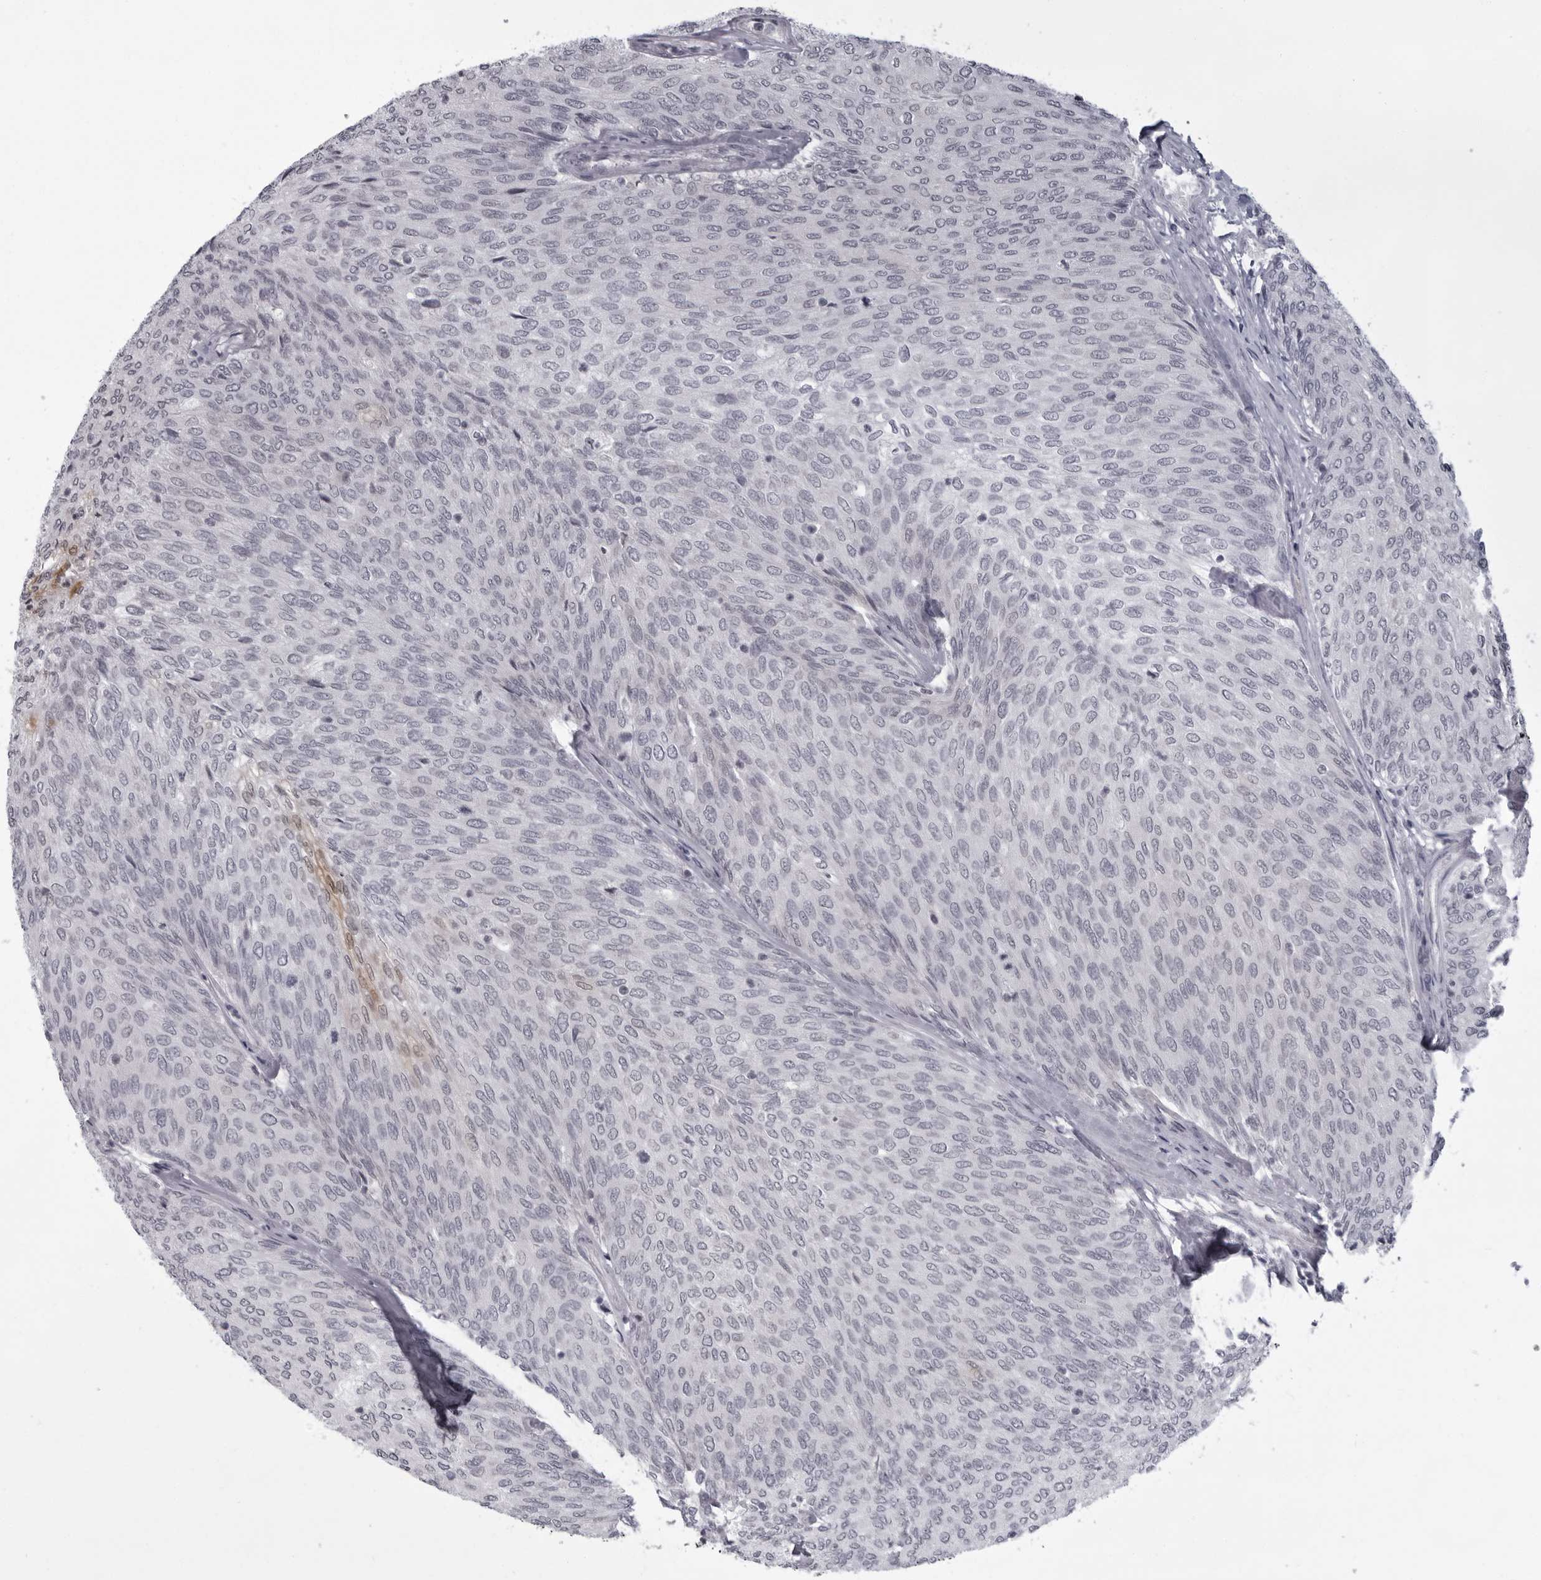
{"staining": {"intensity": "weak", "quantity": "<25%", "location": "nuclear"}, "tissue": "urothelial cancer", "cell_type": "Tumor cells", "image_type": "cancer", "snomed": [{"axis": "morphology", "description": "Urothelial carcinoma, Low grade"}, {"axis": "topography", "description": "Urinary bladder"}], "caption": "Immunohistochemistry of human urothelial carcinoma (low-grade) displays no expression in tumor cells.", "gene": "MAPK12", "patient": {"sex": "female", "age": 79}}